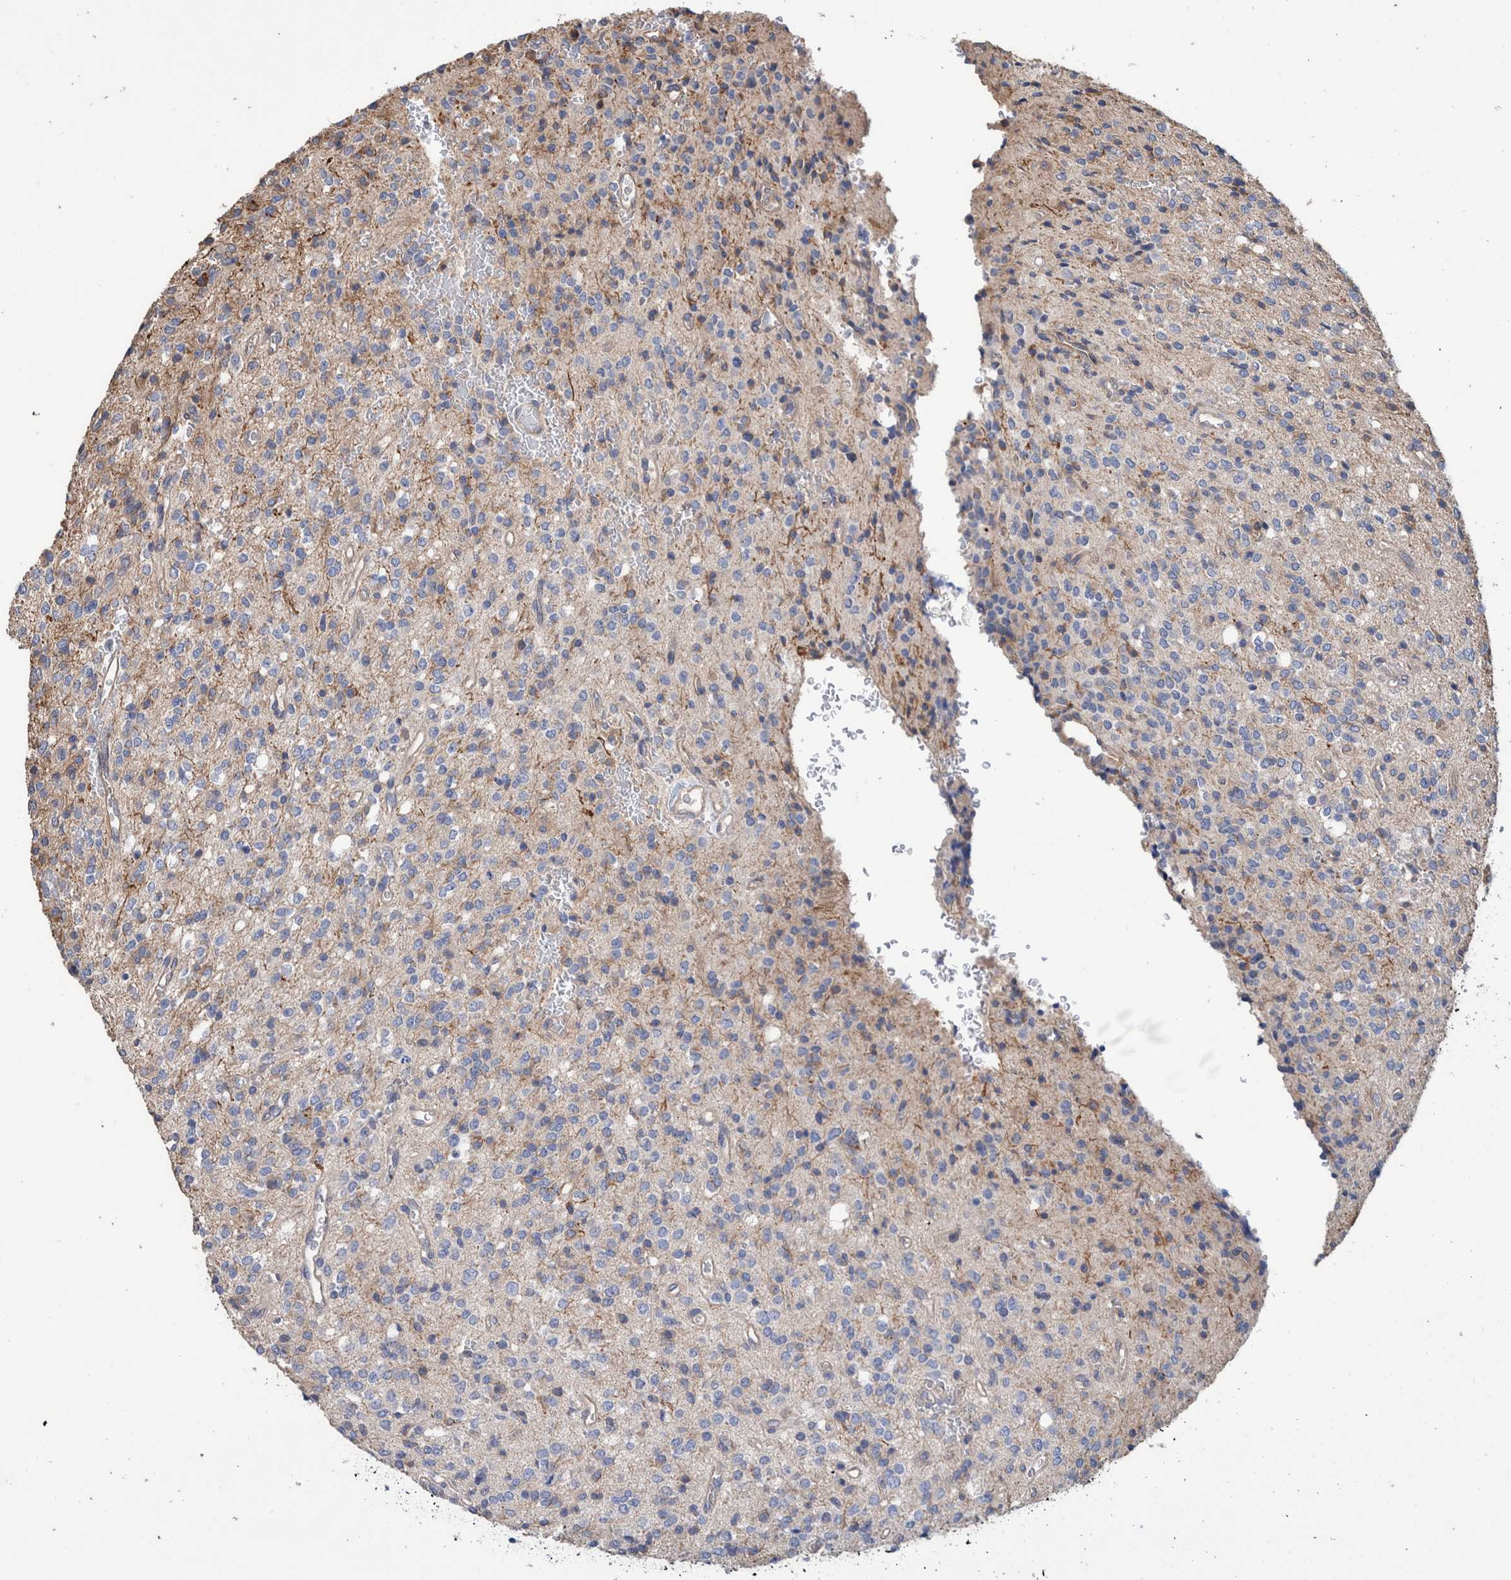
{"staining": {"intensity": "negative", "quantity": "none", "location": "none"}, "tissue": "glioma", "cell_type": "Tumor cells", "image_type": "cancer", "snomed": [{"axis": "morphology", "description": "Glioma, malignant, High grade"}, {"axis": "topography", "description": "Brain"}], "caption": "DAB (3,3'-diaminobenzidine) immunohistochemical staining of glioma reveals no significant staining in tumor cells.", "gene": "SLC45A4", "patient": {"sex": "male", "age": 34}}